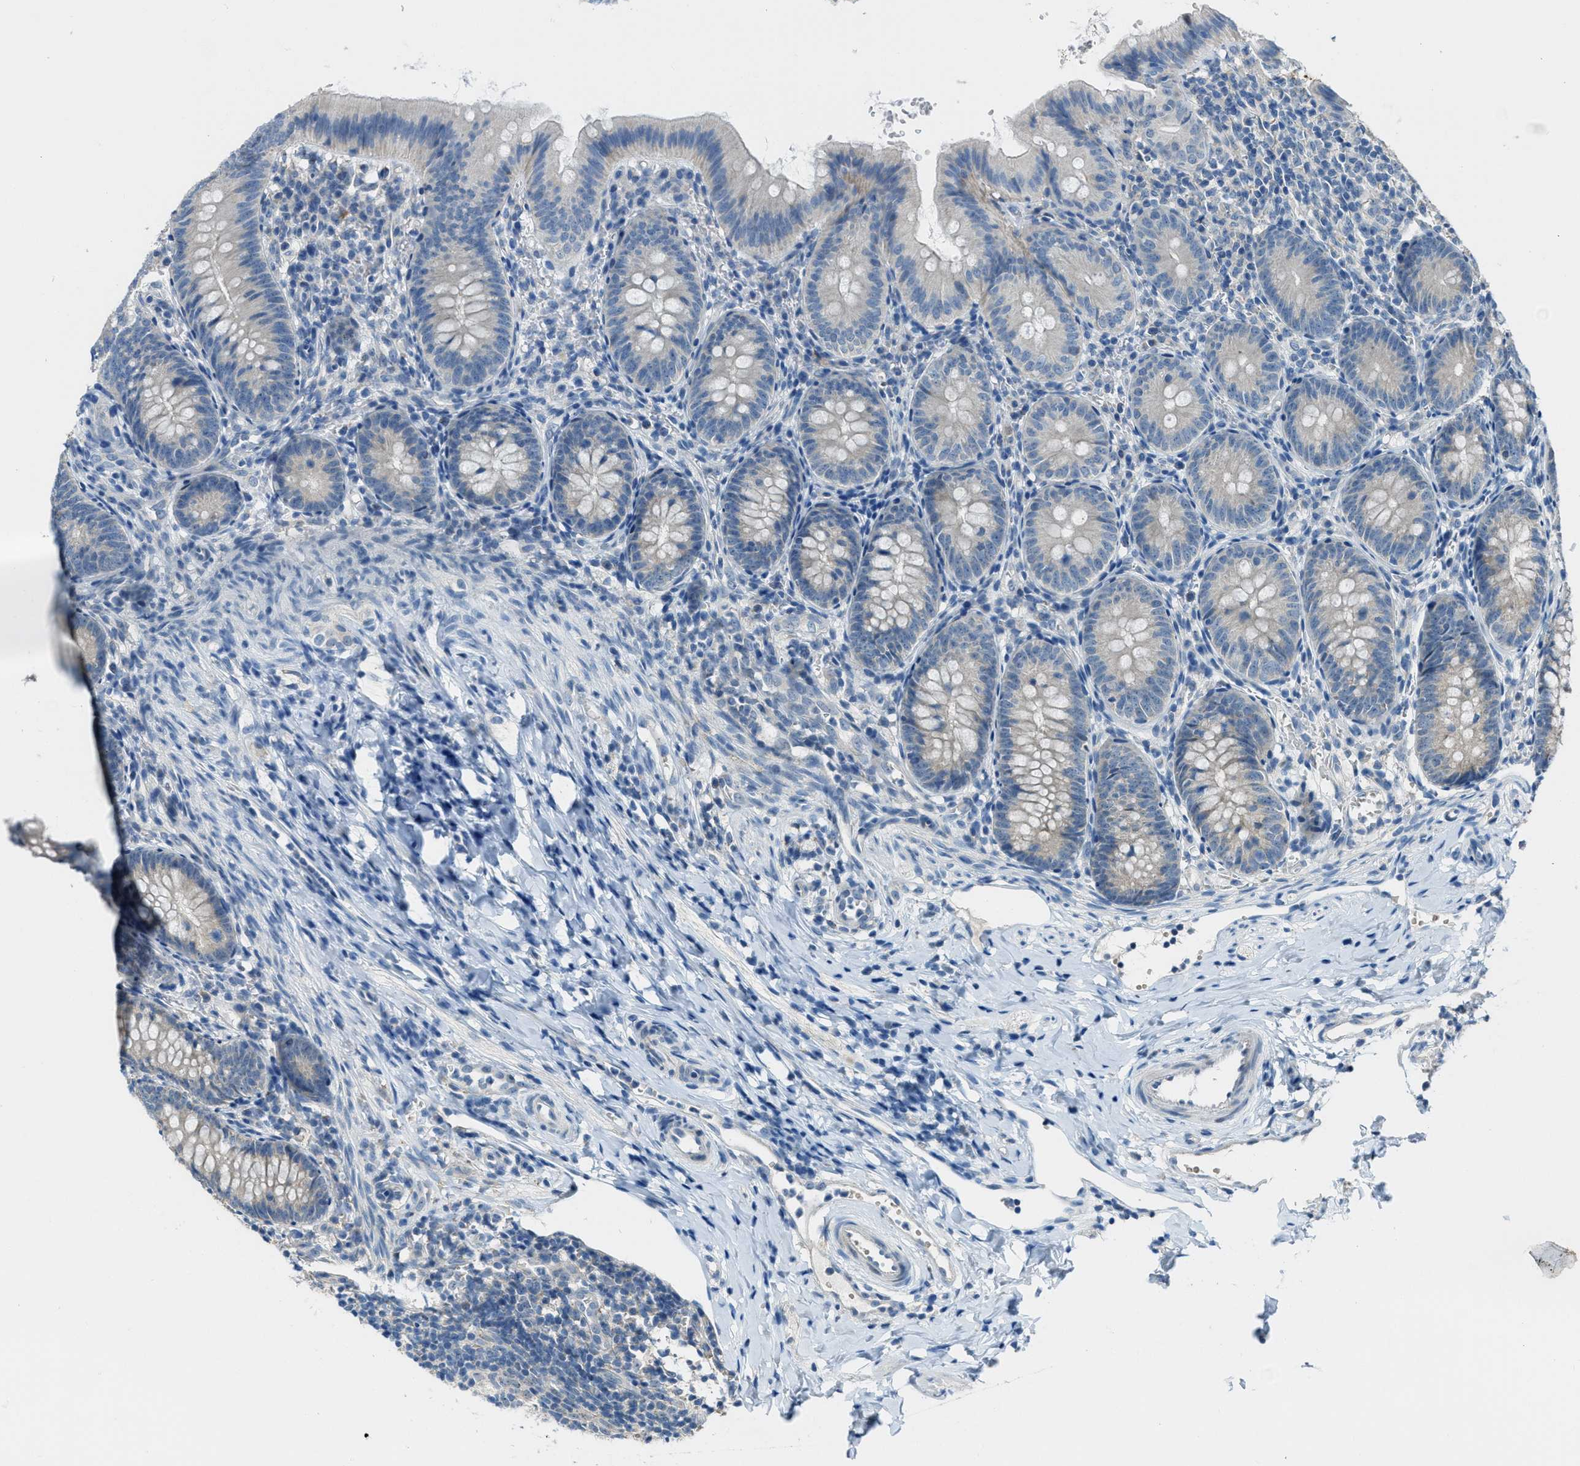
{"staining": {"intensity": "negative", "quantity": "none", "location": "none"}, "tissue": "appendix", "cell_type": "Glandular cells", "image_type": "normal", "snomed": [{"axis": "morphology", "description": "Normal tissue, NOS"}, {"axis": "topography", "description": "Appendix"}], "caption": "Immunohistochemistry image of benign appendix: human appendix stained with DAB (3,3'-diaminobenzidine) demonstrates no significant protein staining in glandular cells. (DAB immunohistochemistry (IHC), high magnification).", "gene": "CDON", "patient": {"sex": "male", "age": 1}}